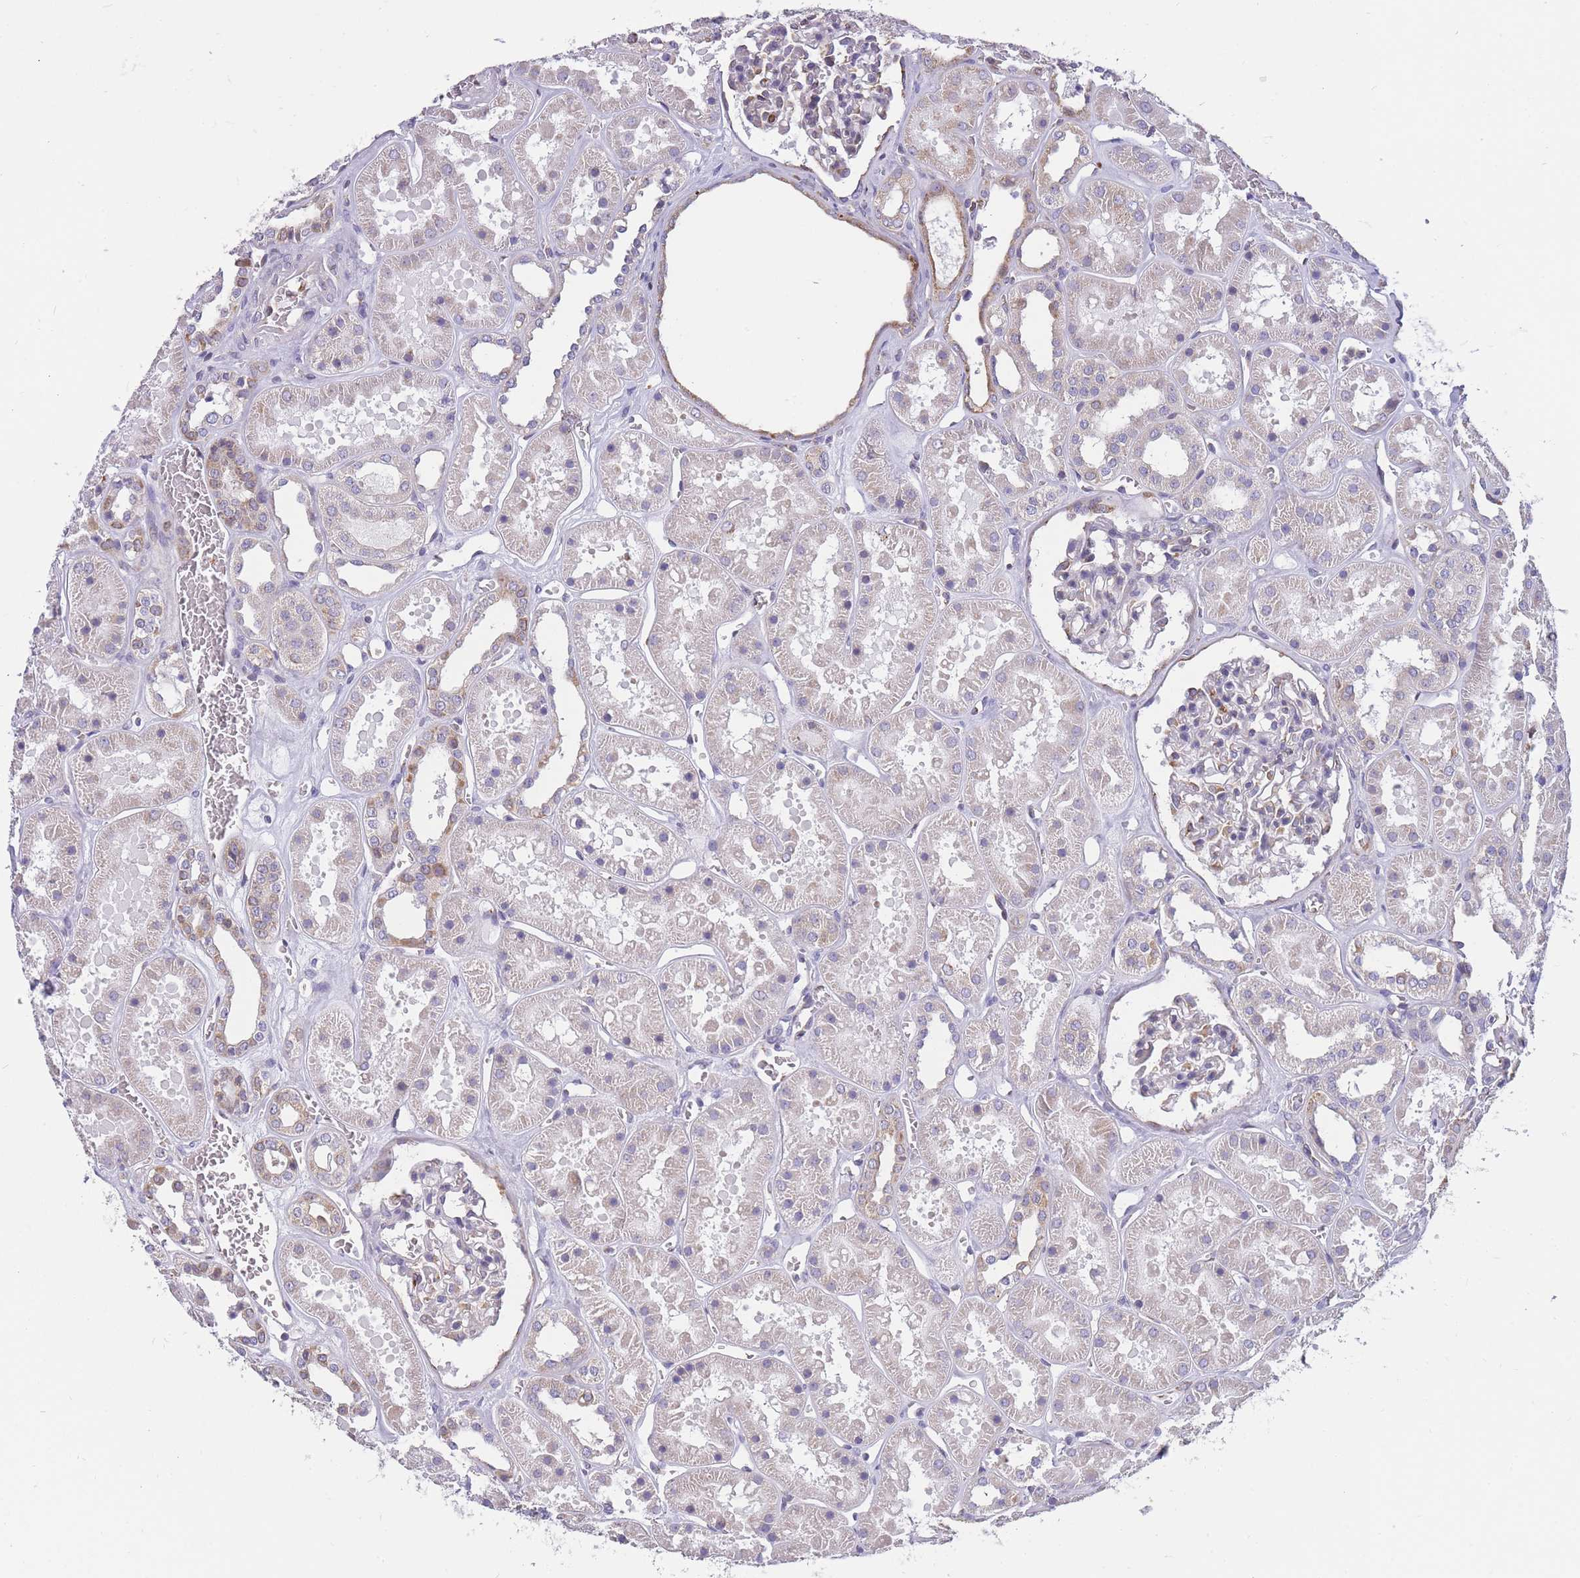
{"staining": {"intensity": "negative", "quantity": "none", "location": "none"}, "tissue": "kidney", "cell_type": "Cells in glomeruli", "image_type": "normal", "snomed": [{"axis": "morphology", "description": "Normal tissue, NOS"}, {"axis": "topography", "description": "Kidney"}], "caption": "High magnification brightfield microscopy of benign kidney stained with DAB (3,3'-diaminobenzidine) (brown) and counterstained with hematoxylin (blue): cells in glomeruli show no significant positivity. Brightfield microscopy of immunohistochemistry stained with DAB (3,3'-diaminobenzidine) (brown) and hematoxylin (blue), captured at high magnification.", "gene": "ZNF662", "patient": {"sex": "female", "age": 41}}